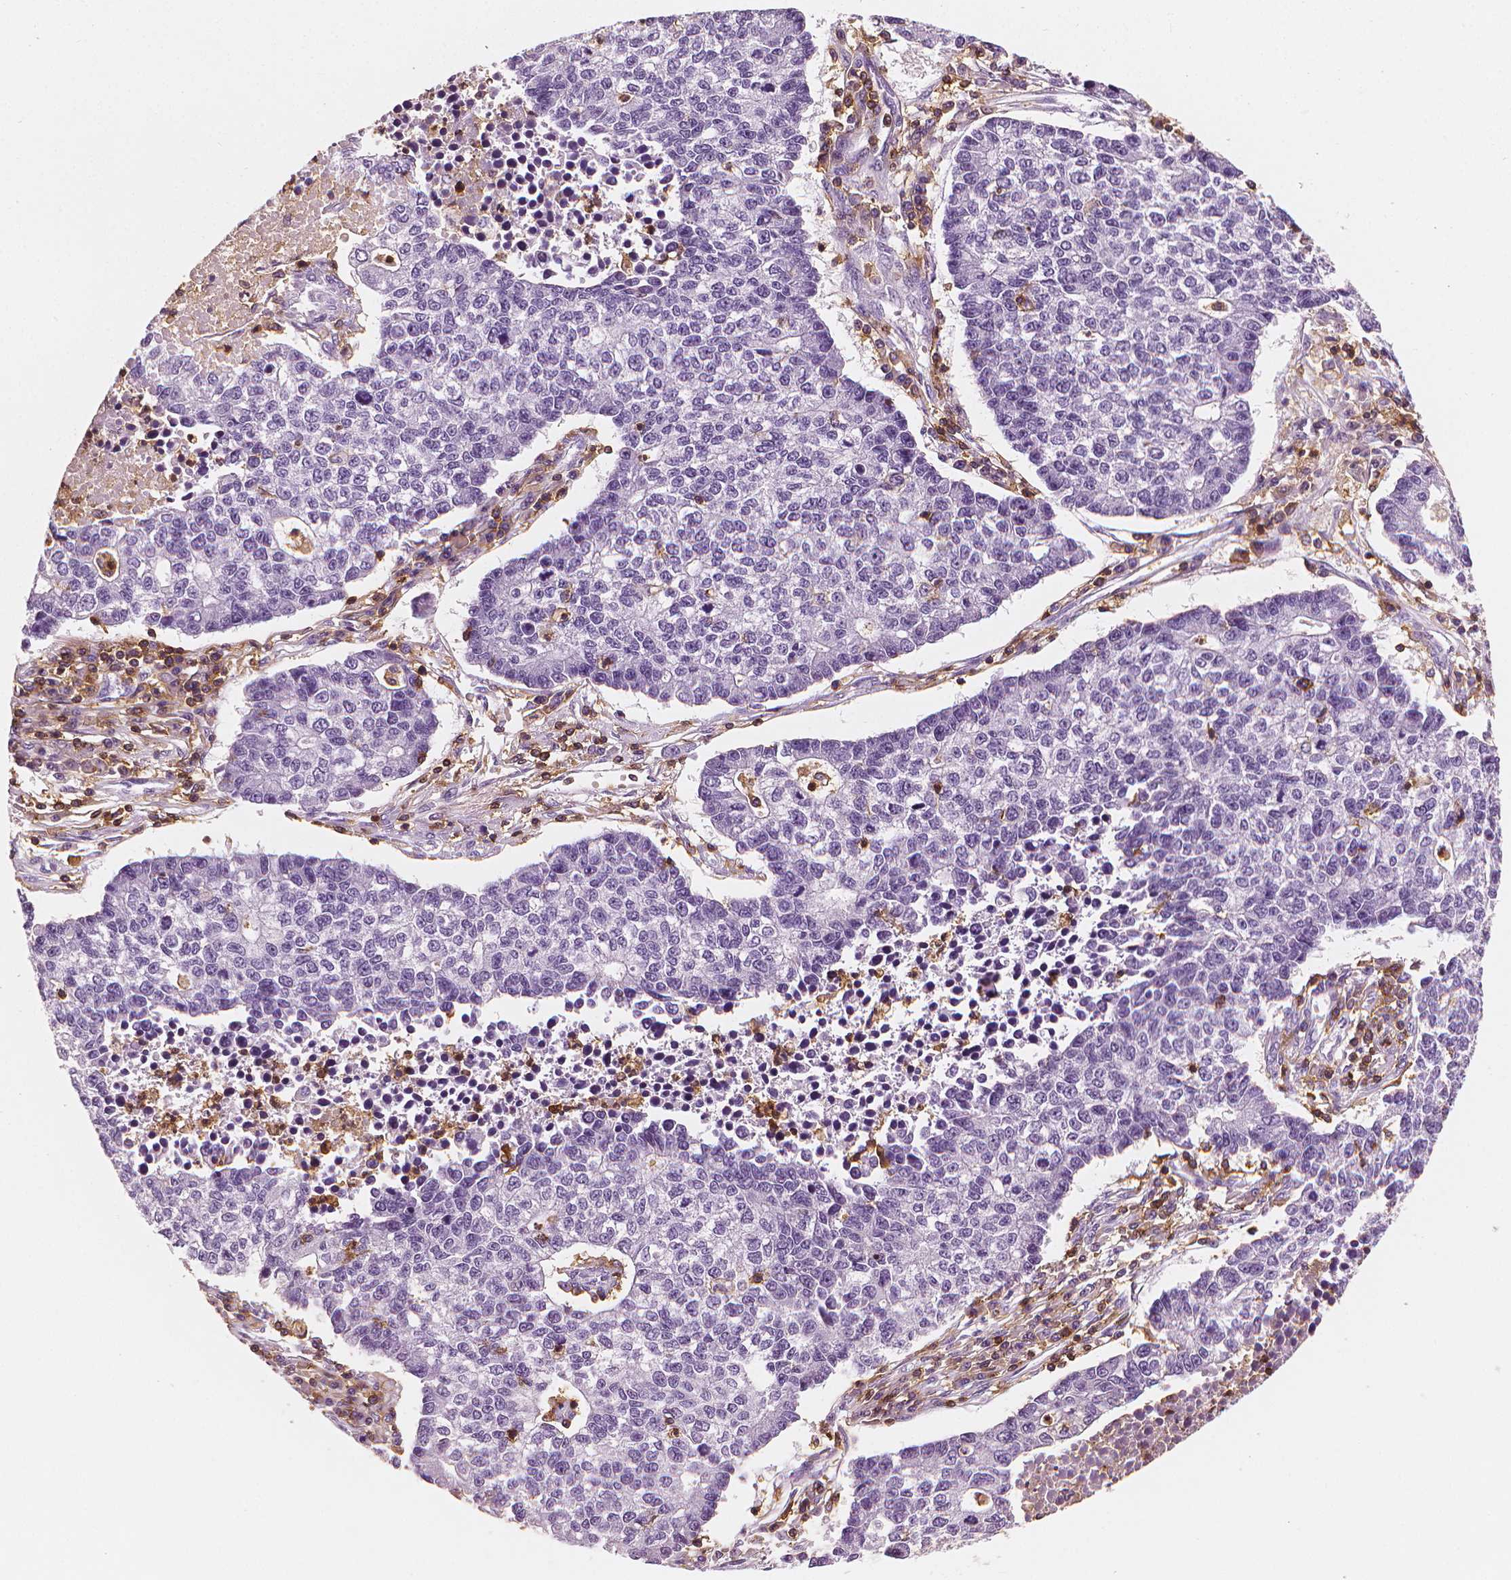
{"staining": {"intensity": "negative", "quantity": "none", "location": "none"}, "tissue": "lung cancer", "cell_type": "Tumor cells", "image_type": "cancer", "snomed": [{"axis": "morphology", "description": "Adenocarcinoma, NOS"}, {"axis": "topography", "description": "Lung"}], "caption": "An immunohistochemistry (IHC) photomicrograph of lung adenocarcinoma is shown. There is no staining in tumor cells of lung adenocarcinoma.", "gene": "PTPRC", "patient": {"sex": "male", "age": 57}}